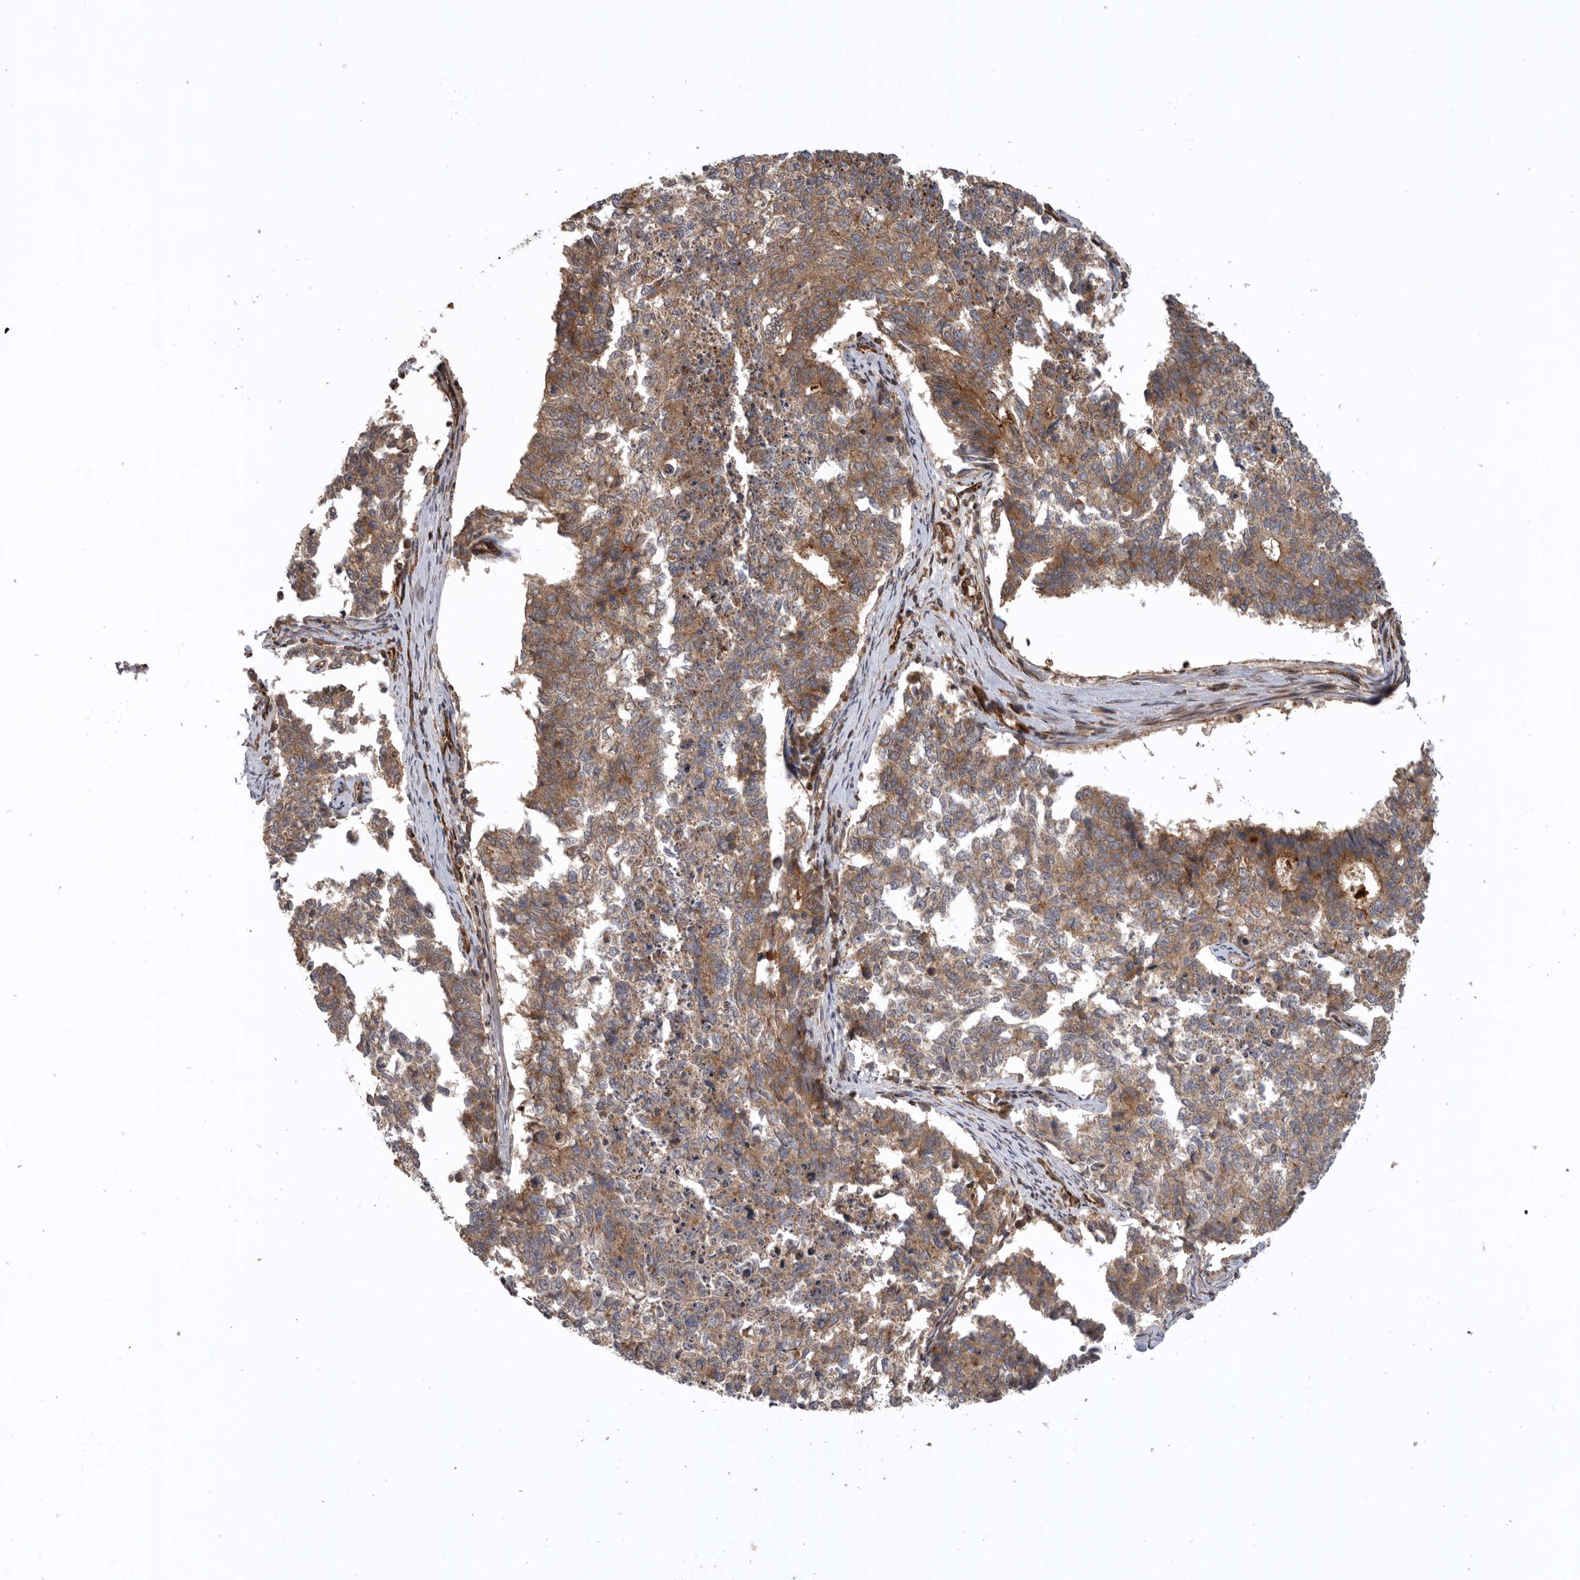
{"staining": {"intensity": "moderate", "quantity": ">75%", "location": "cytoplasmic/membranous"}, "tissue": "cervical cancer", "cell_type": "Tumor cells", "image_type": "cancer", "snomed": [{"axis": "morphology", "description": "Squamous cell carcinoma, NOS"}, {"axis": "topography", "description": "Cervix"}], "caption": "Cervical cancer (squamous cell carcinoma) tissue reveals moderate cytoplasmic/membranous staining in about >75% of tumor cells", "gene": "DHDDS", "patient": {"sex": "female", "age": 63}}